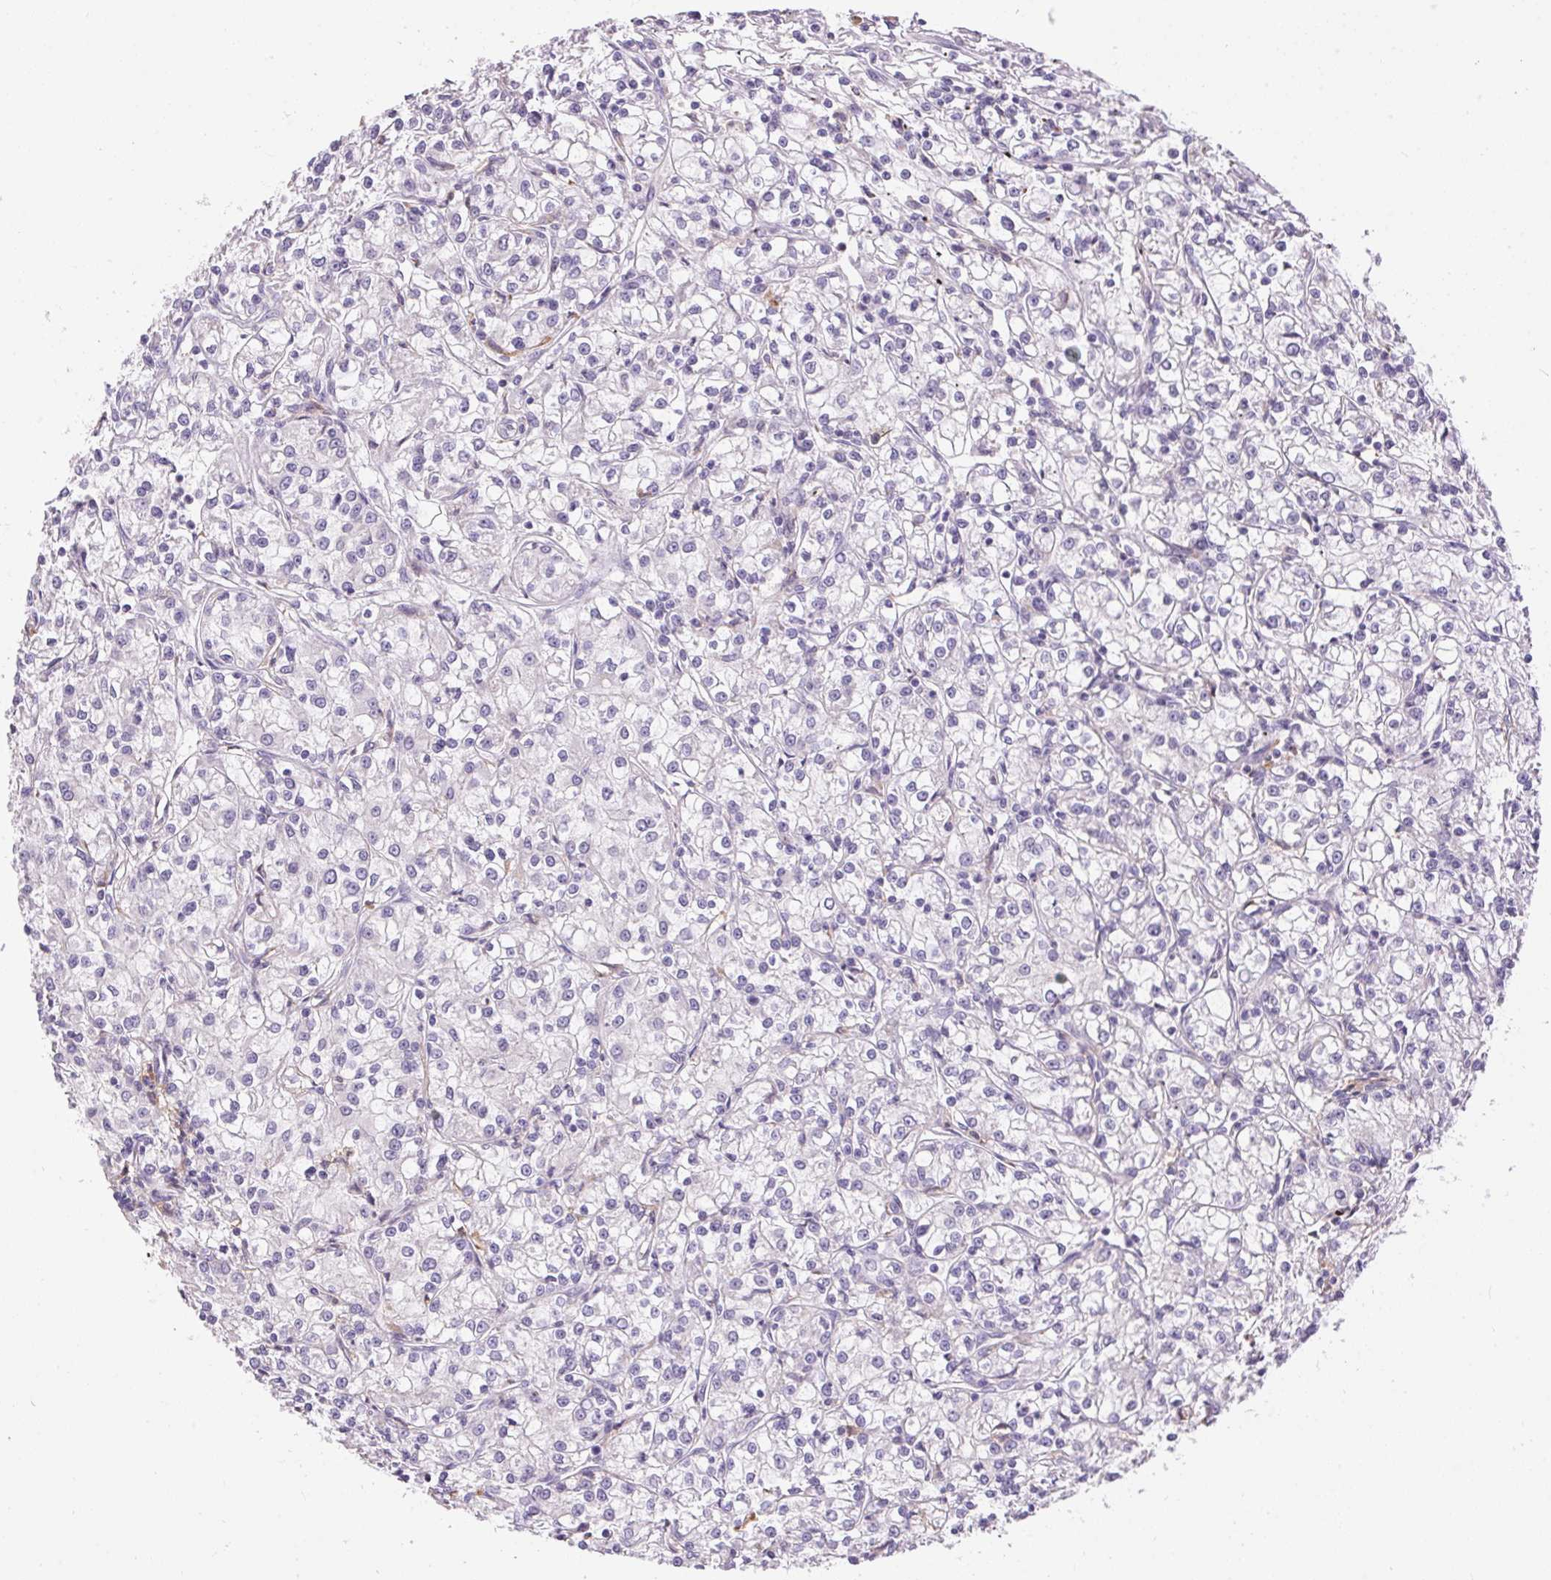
{"staining": {"intensity": "negative", "quantity": "none", "location": "none"}, "tissue": "renal cancer", "cell_type": "Tumor cells", "image_type": "cancer", "snomed": [{"axis": "morphology", "description": "Adenocarcinoma, NOS"}, {"axis": "topography", "description": "Kidney"}], "caption": "IHC photomicrograph of neoplastic tissue: renal adenocarcinoma stained with DAB reveals no significant protein expression in tumor cells.", "gene": "PNLIPRP3", "patient": {"sex": "female", "age": 59}}